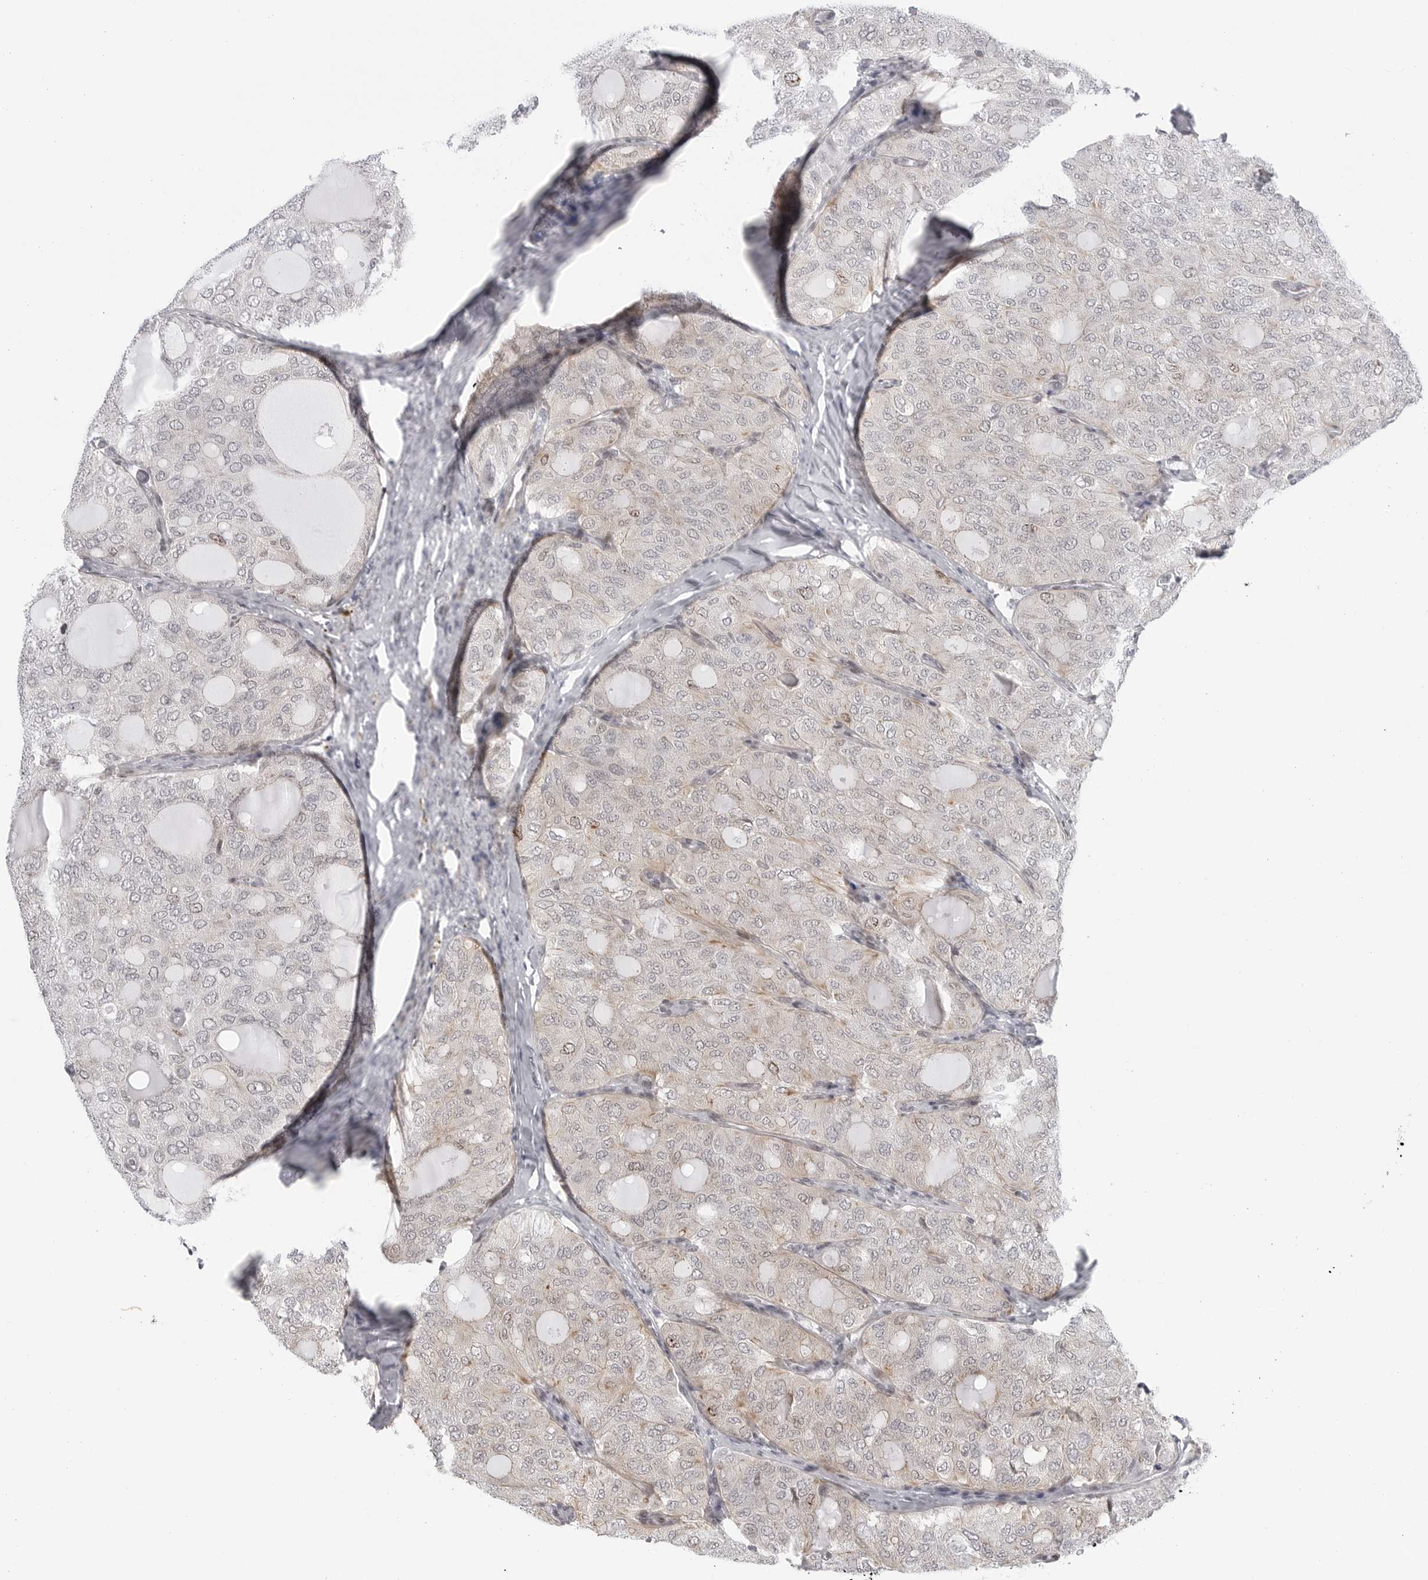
{"staining": {"intensity": "weak", "quantity": "<25%", "location": "nuclear"}, "tissue": "thyroid cancer", "cell_type": "Tumor cells", "image_type": "cancer", "snomed": [{"axis": "morphology", "description": "Follicular adenoma carcinoma, NOS"}, {"axis": "topography", "description": "Thyroid gland"}], "caption": "A histopathology image of human thyroid cancer (follicular adenoma carcinoma) is negative for staining in tumor cells.", "gene": "FAM135B", "patient": {"sex": "male", "age": 75}}